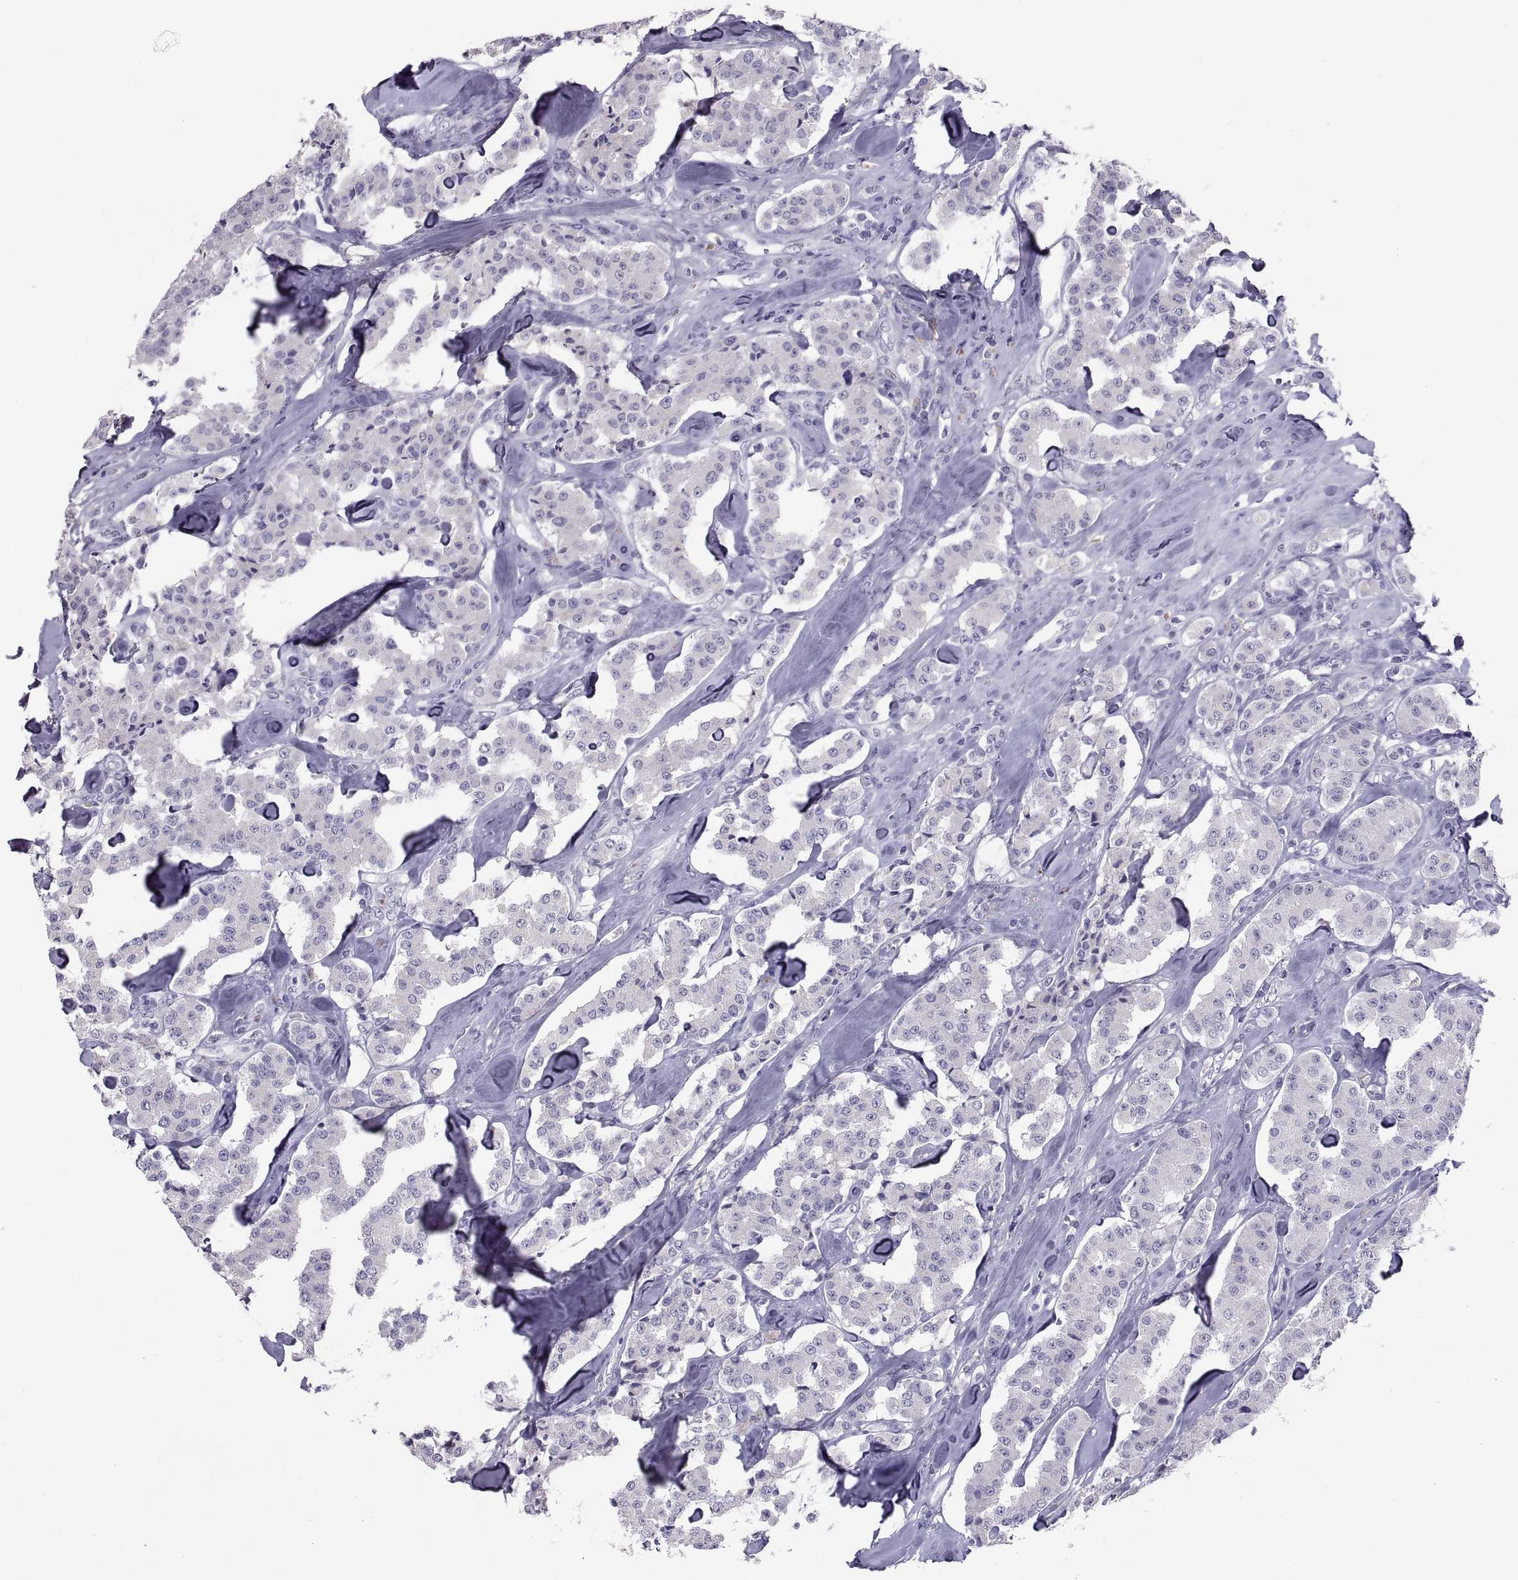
{"staining": {"intensity": "negative", "quantity": "none", "location": "none"}, "tissue": "carcinoid", "cell_type": "Tumor cells", "image_type": "cancer", "snomed": [{"axis": "morphology", "description": "Carcinoid, malignant, NOS"}, {"axis": "topography", "description": "Pancreas"}], "caption": "The IHC image has no significant staining in tumor cells of carcinoid (malignant) tissue. (DAB (3,3'-diaminobenzidine) IHC, high magnification).", "gene": "IGSF1", "patient": {"sex": "male", "age": 41}}